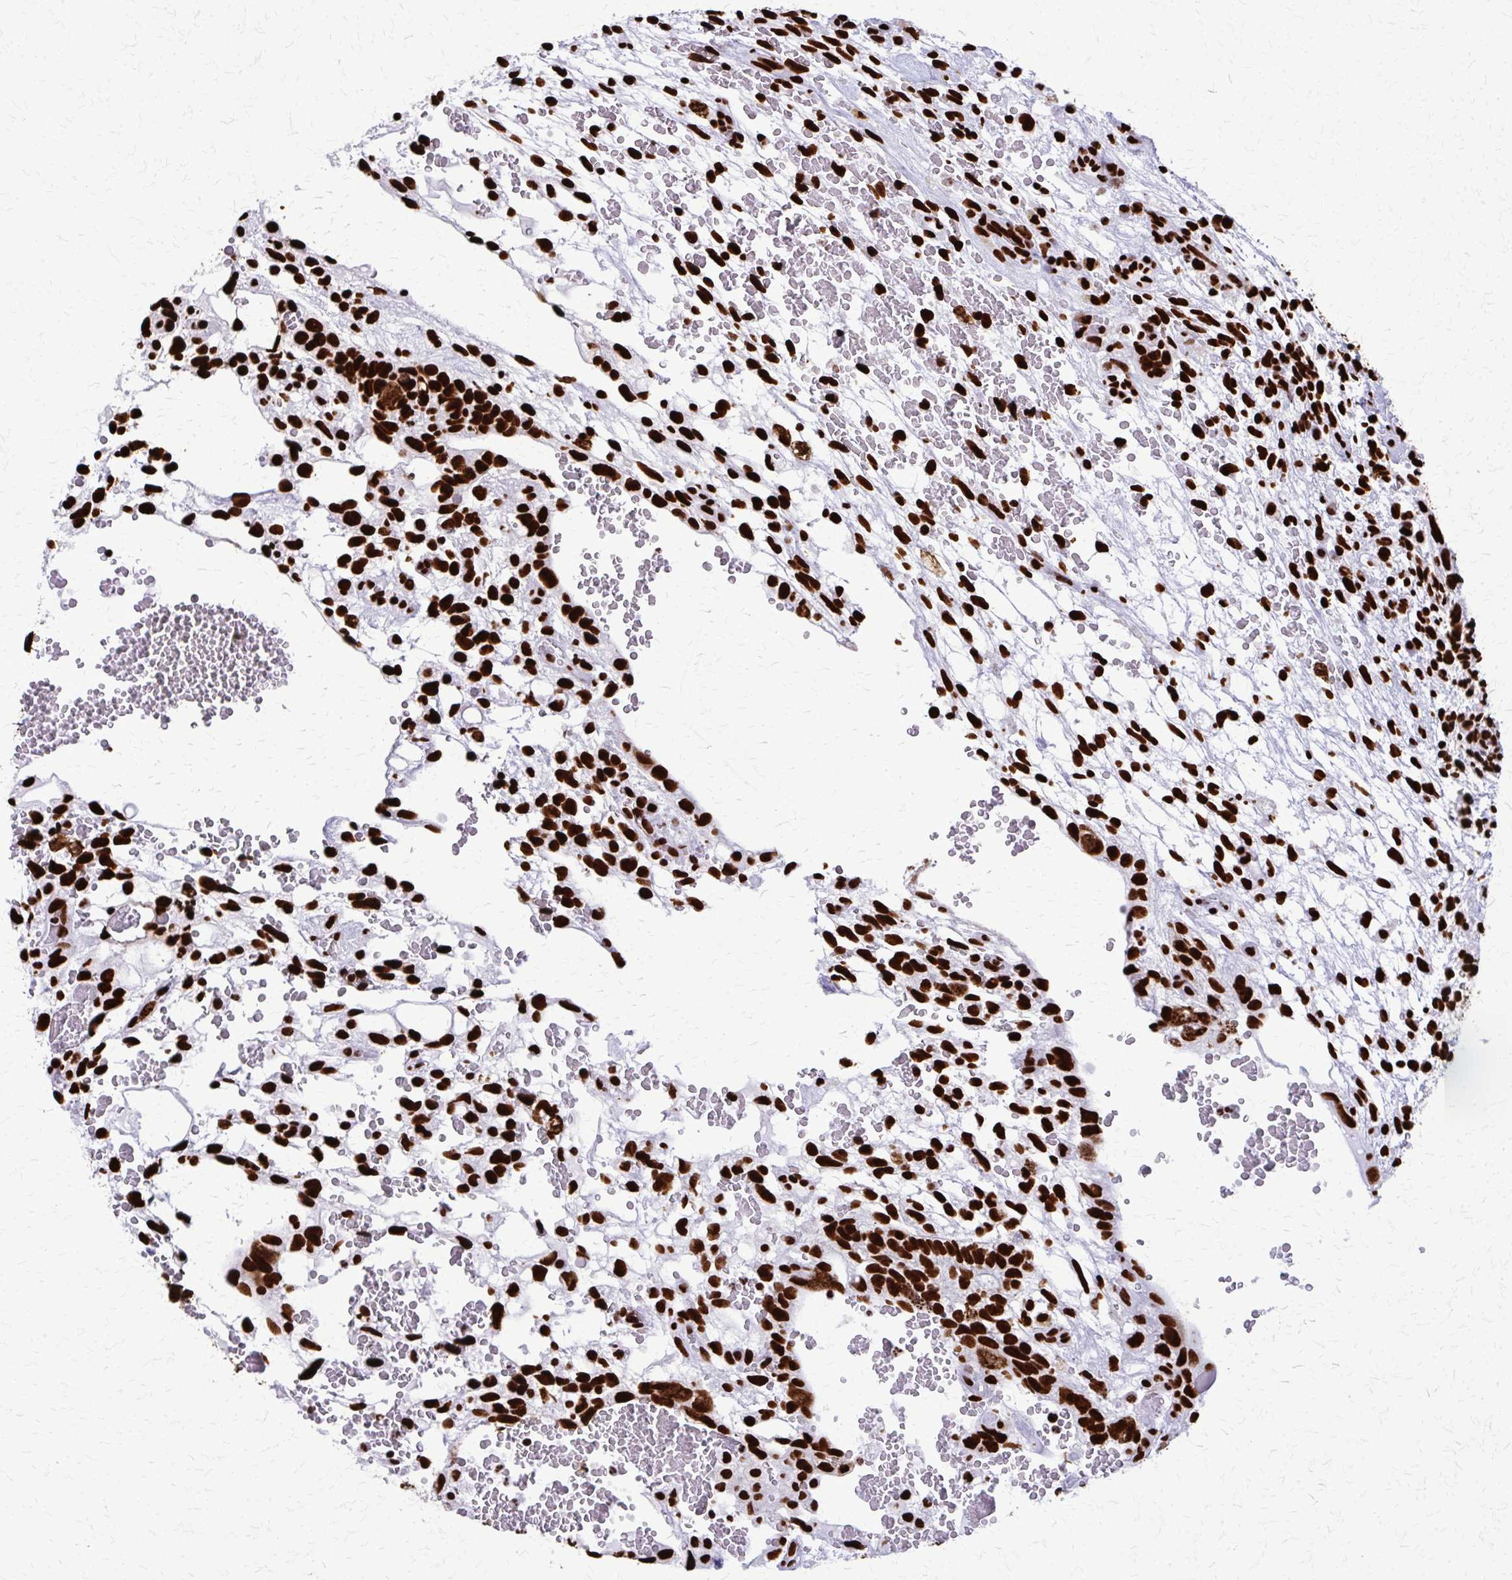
{"staining": {"intensity": "strong", "quantity": ">75%", "location": "nuclear"}, "tissue": "testis cancer", "cell_type": "Tumor cells", "image_type": "cancer", "snomed": [{"axis": "morphology", "description": "Normal tissue, NOS"}, {"axis": "morphology", "description": "Carcinoma, Embryonal, NOS"}, {"axis": "topography", "description": "Testis"}], "caption": "This histopathology image displays embryonal carcinoma (testis) stained with immunohistochemistry (IHC) to label a protein in brown. The nuclear of tumor cells show strong positivity for the protein. Nuclei are counter-stained blue.", "gene": "SFPQ", "patient": {"sex": "male", "age": 32}}